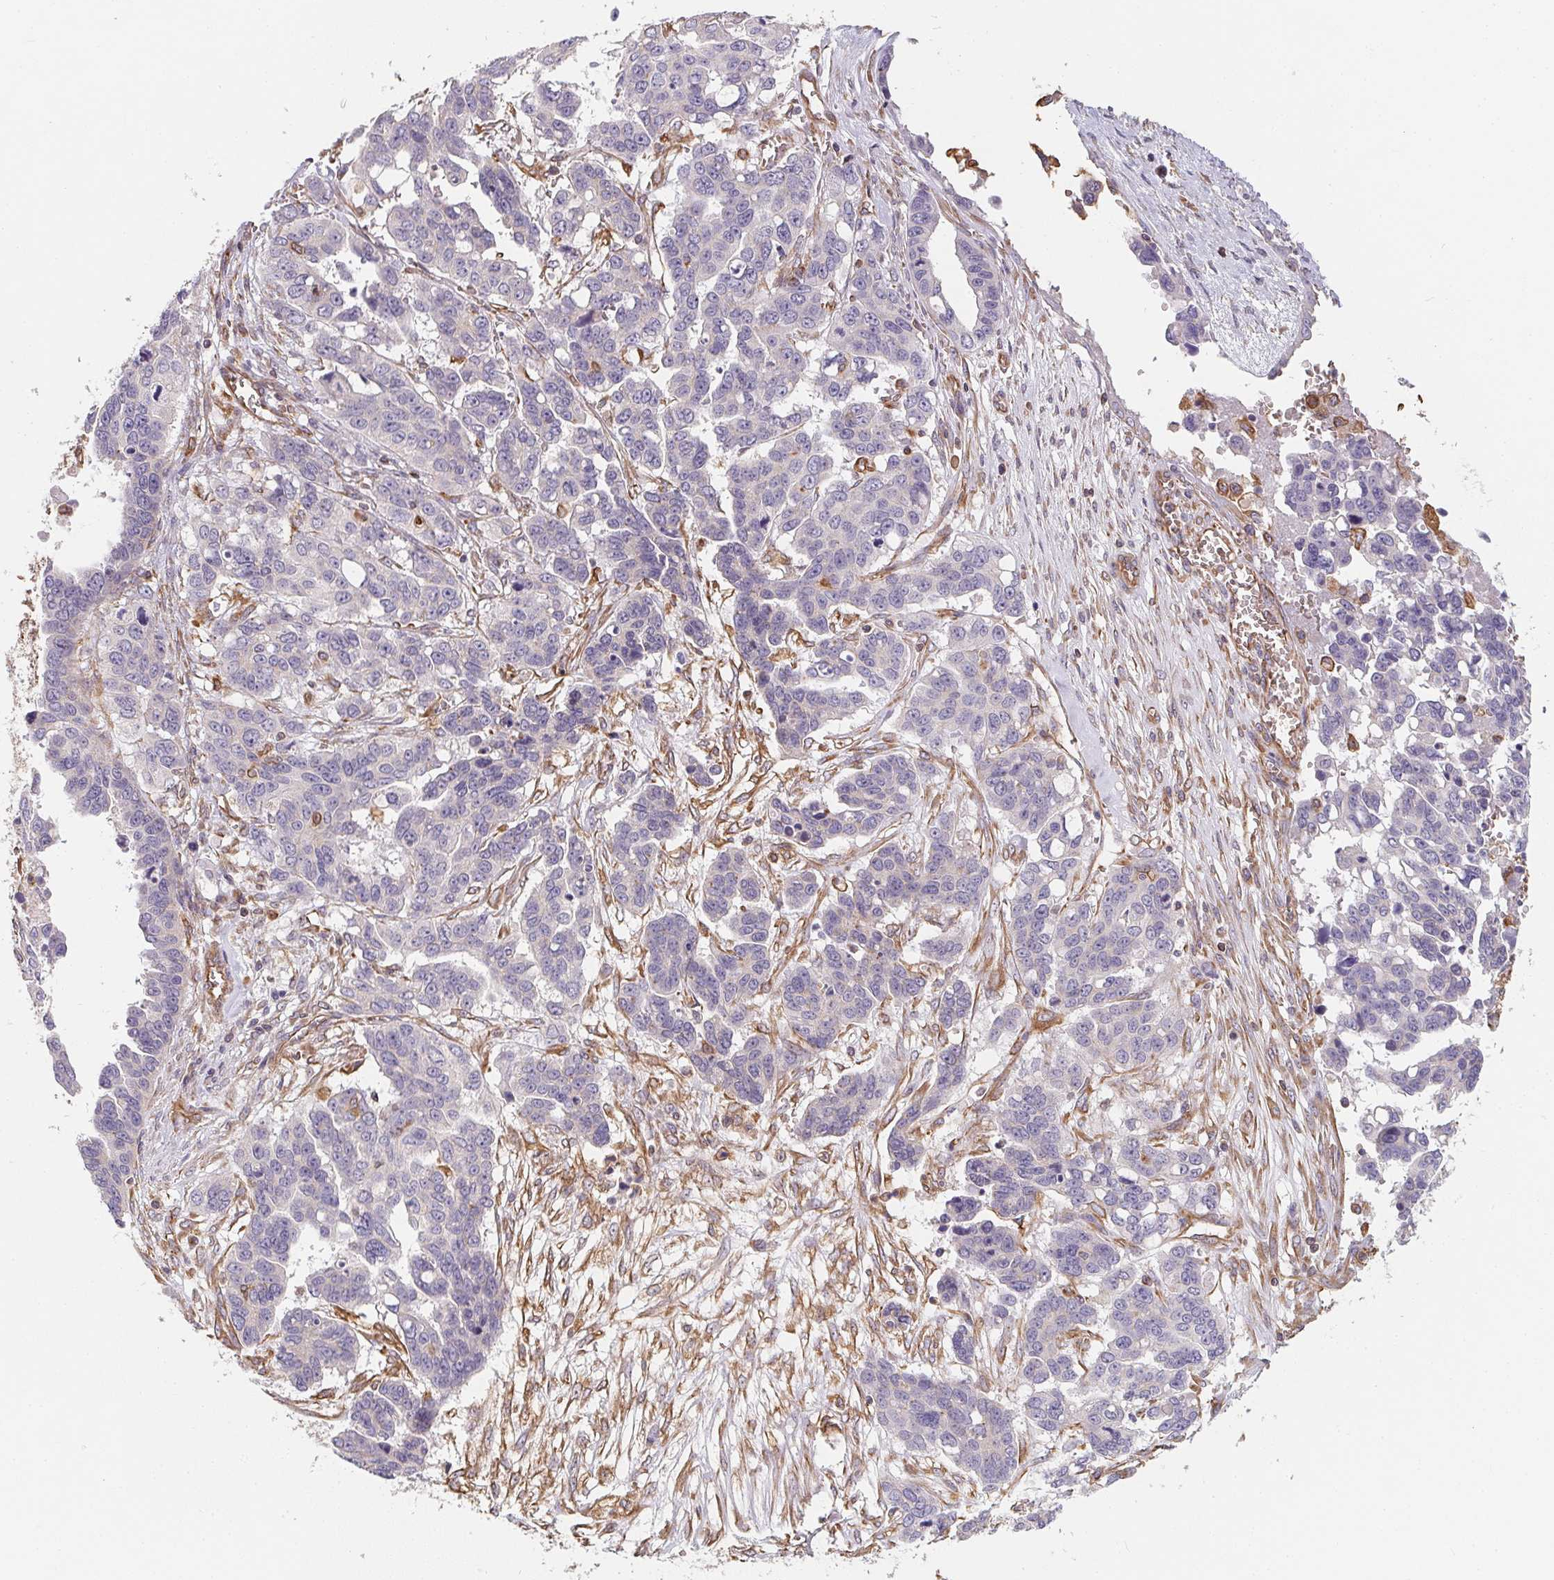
{"staining": {"intensity": "negative", "quantity": "none", "location": "none"}, "tissue": "ovarian cancer", "cell_type": "Tumor cells", "image_type": "cancer", "snomed": [{"axis": "morphology", "description": "Carcinoma, endometroid"}, {"axis": "topography", "description": "Ovary"}], "caption": "An immunohistochemistry micrograph of ovarian cancer is shown. There is no staining in tumor cells of ovarian cancer.", "gene": "TBKBP1", "patient": {"sex": "female", "age": 78}}